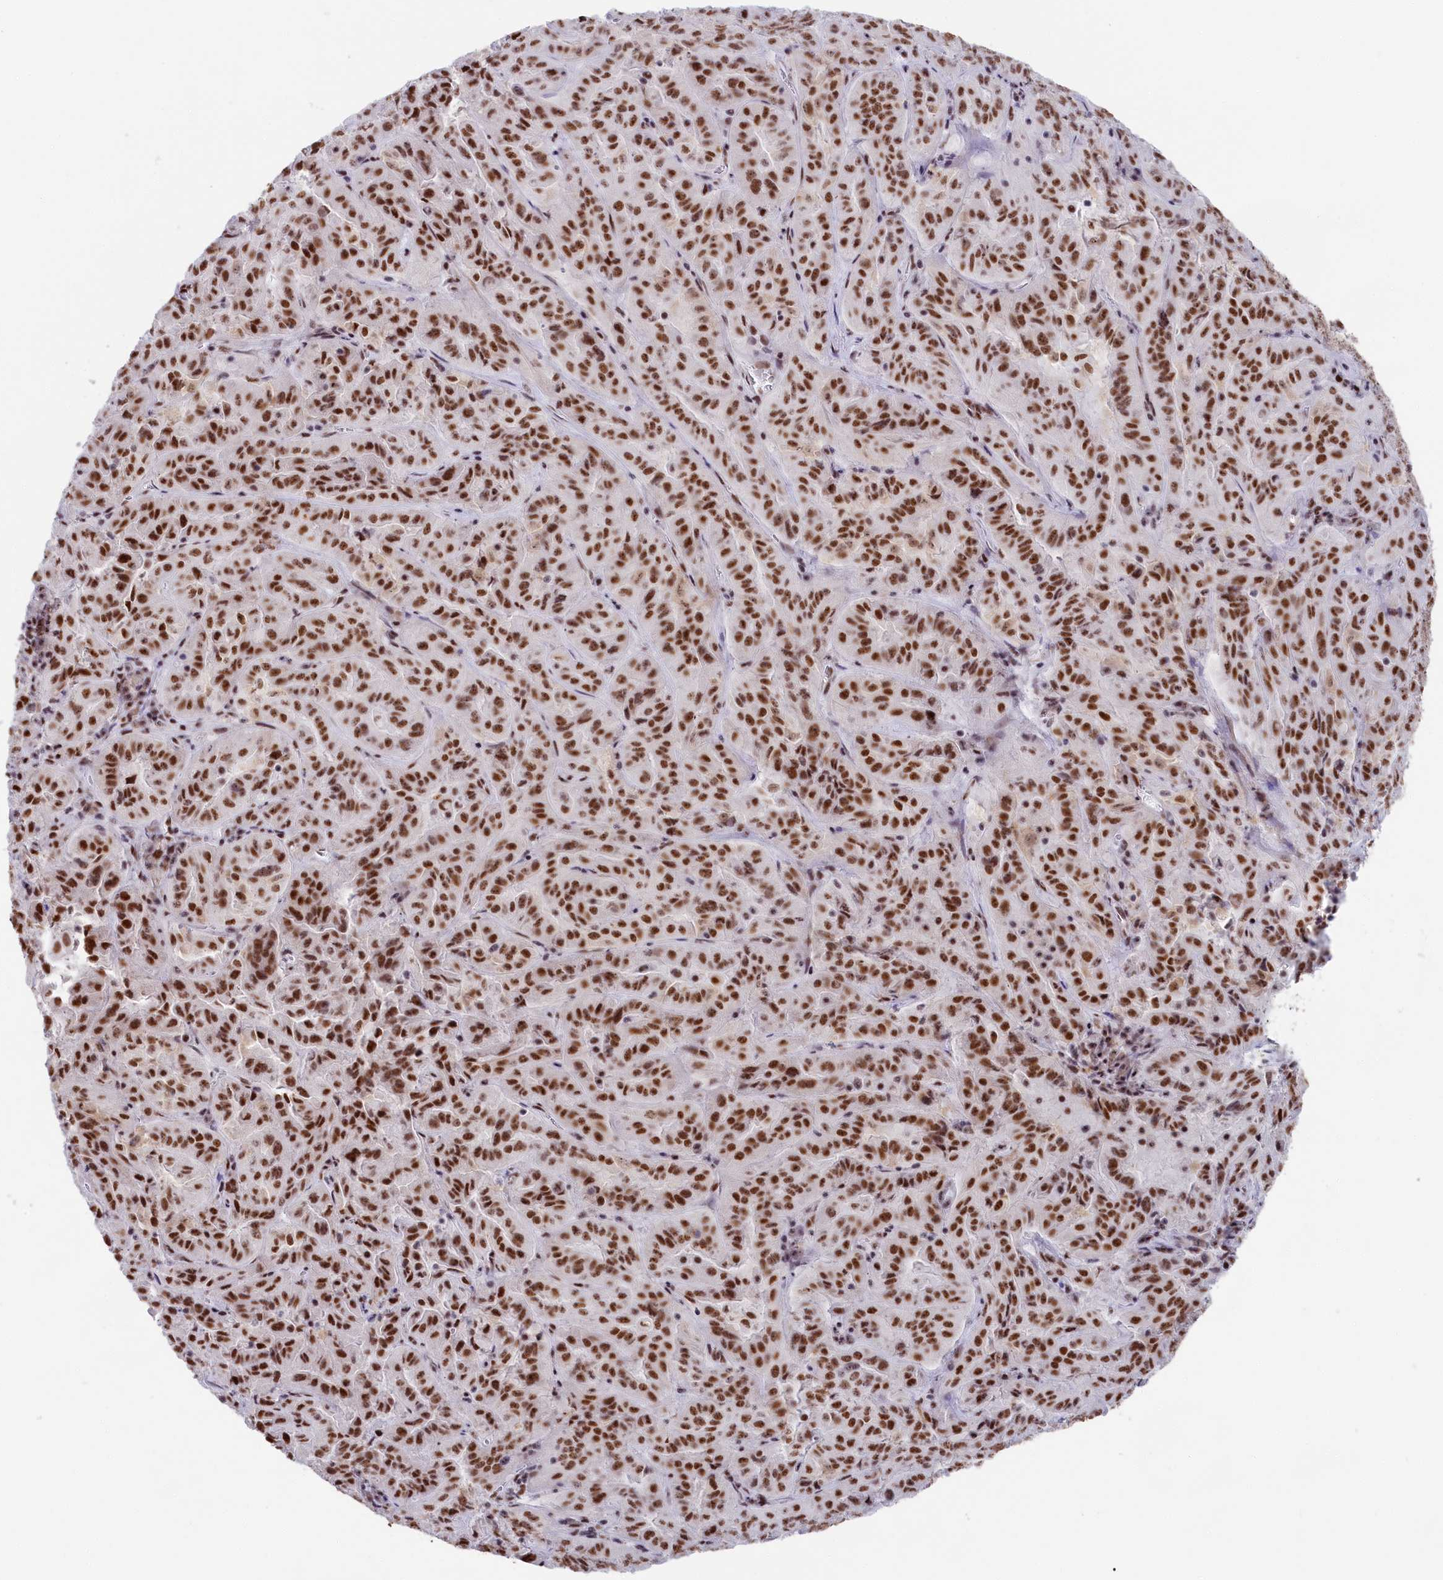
{"staining": {"intensity": "moderate", "quantity": ">75%", "location": "nuclear"}, "tissue": "pancreatic cancer", "cell_type": "Tumor cells", "image_type": "cancer", "snomed": [{"axis": "morphology", "description": "Adenocarcinoma, NOS"}, {"axis": "topography", "description": "Pancreas"}], "caption": "Immunohistochemistry (DAB) staining of human pancreatic cancer (adenocarcinoma) displays moderate nuclear protein positivity in about >75% of tumor cells.", "gene": "SNRNP70", "patient": {"sex": "male", "age": 63}}